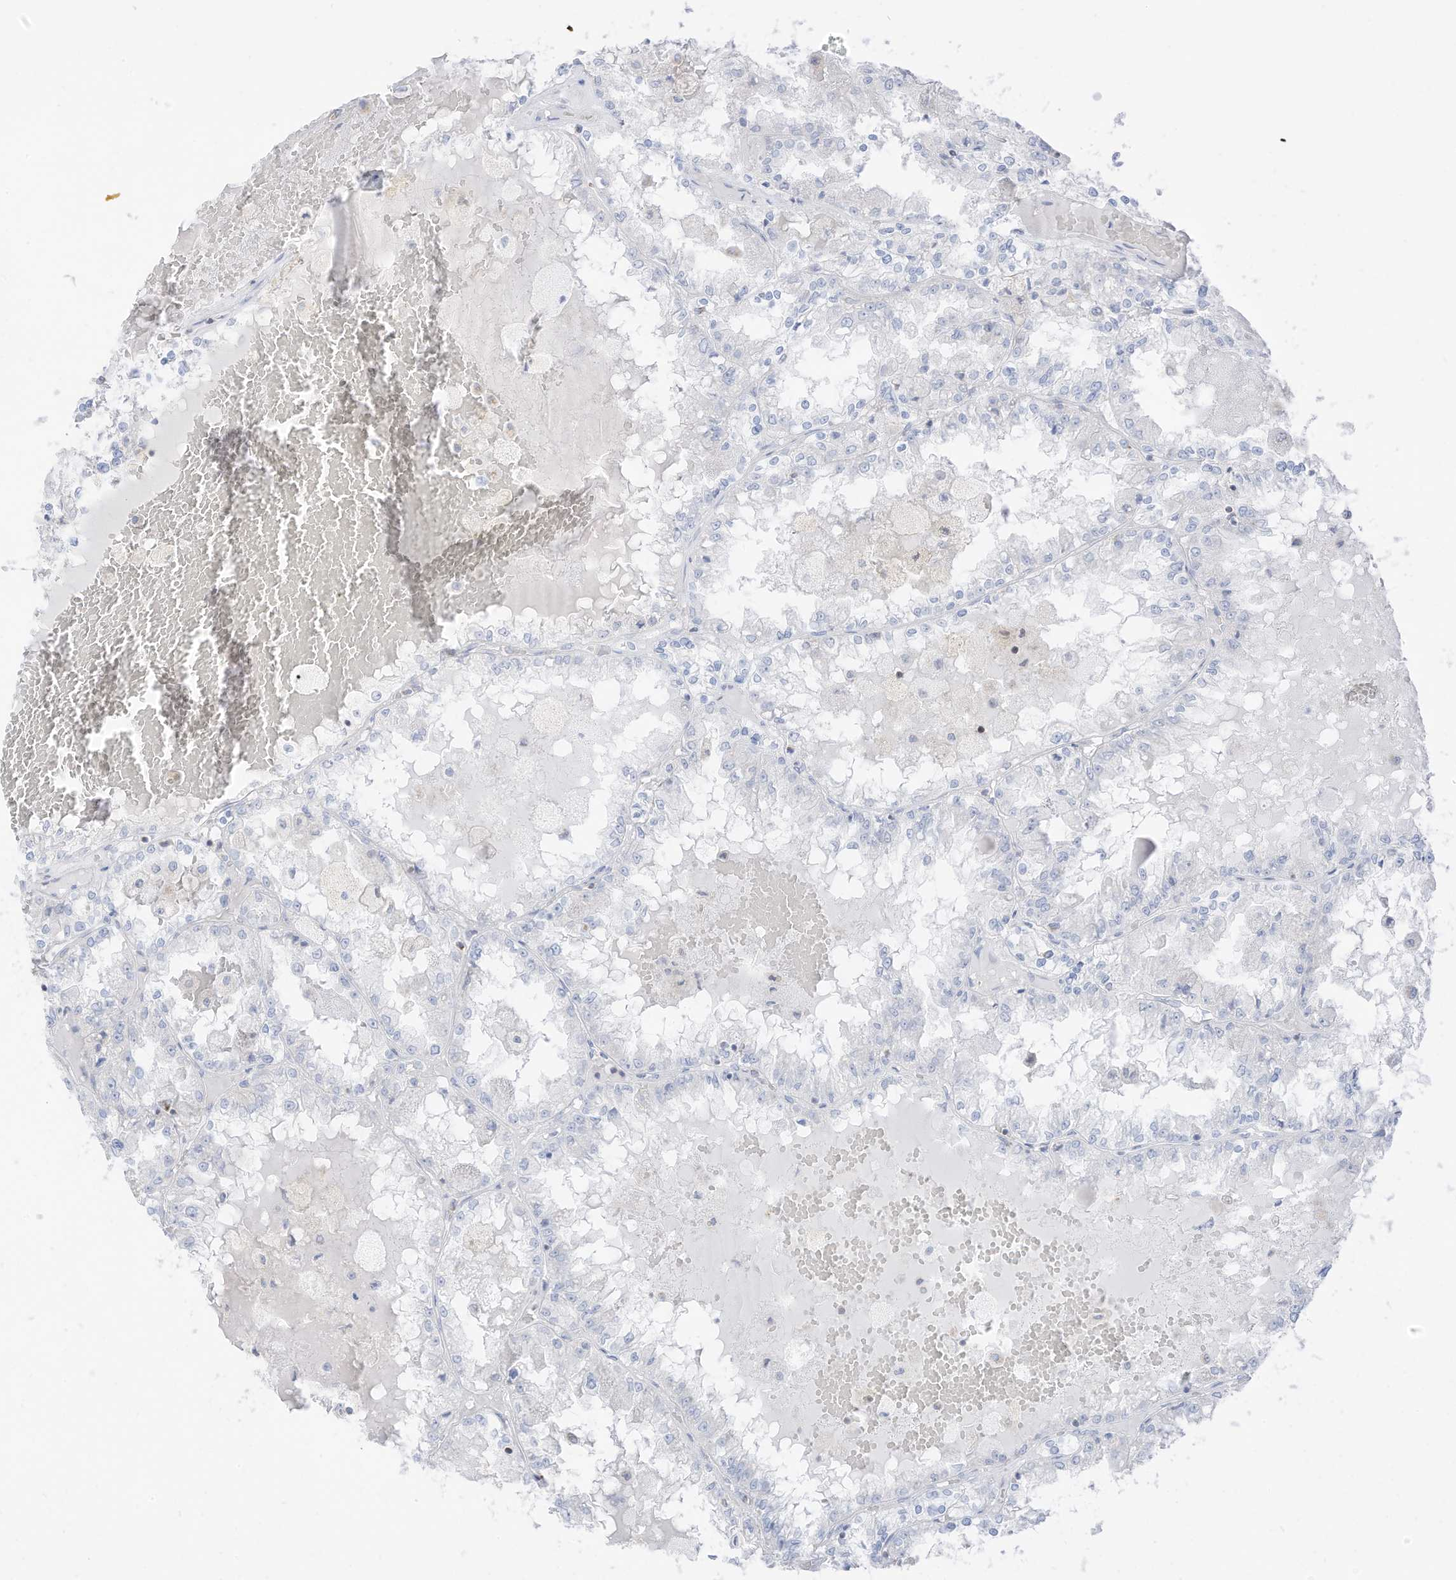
{"staining": {"intensity": "negative", "quantity": "none", "location": "none"}, "tissue": "renal cancer", "cell_type": "Tumor cells", "image_type": "cancer", "snomed": [{"axis": "morphology", "description": "Adenocarcinoma, NOS"}, {"axis": "topography", "description": "Kidney"}], "caption": "A high-resolution photomicrograph shows immunohistochemistry staining of adenocarcinoma (renal), which exhibits no significant positivity in tumor cells. Nuclei are stained in blue.", "gene": "ETHE1", "patient": {"sex": "female", "age": 56}}